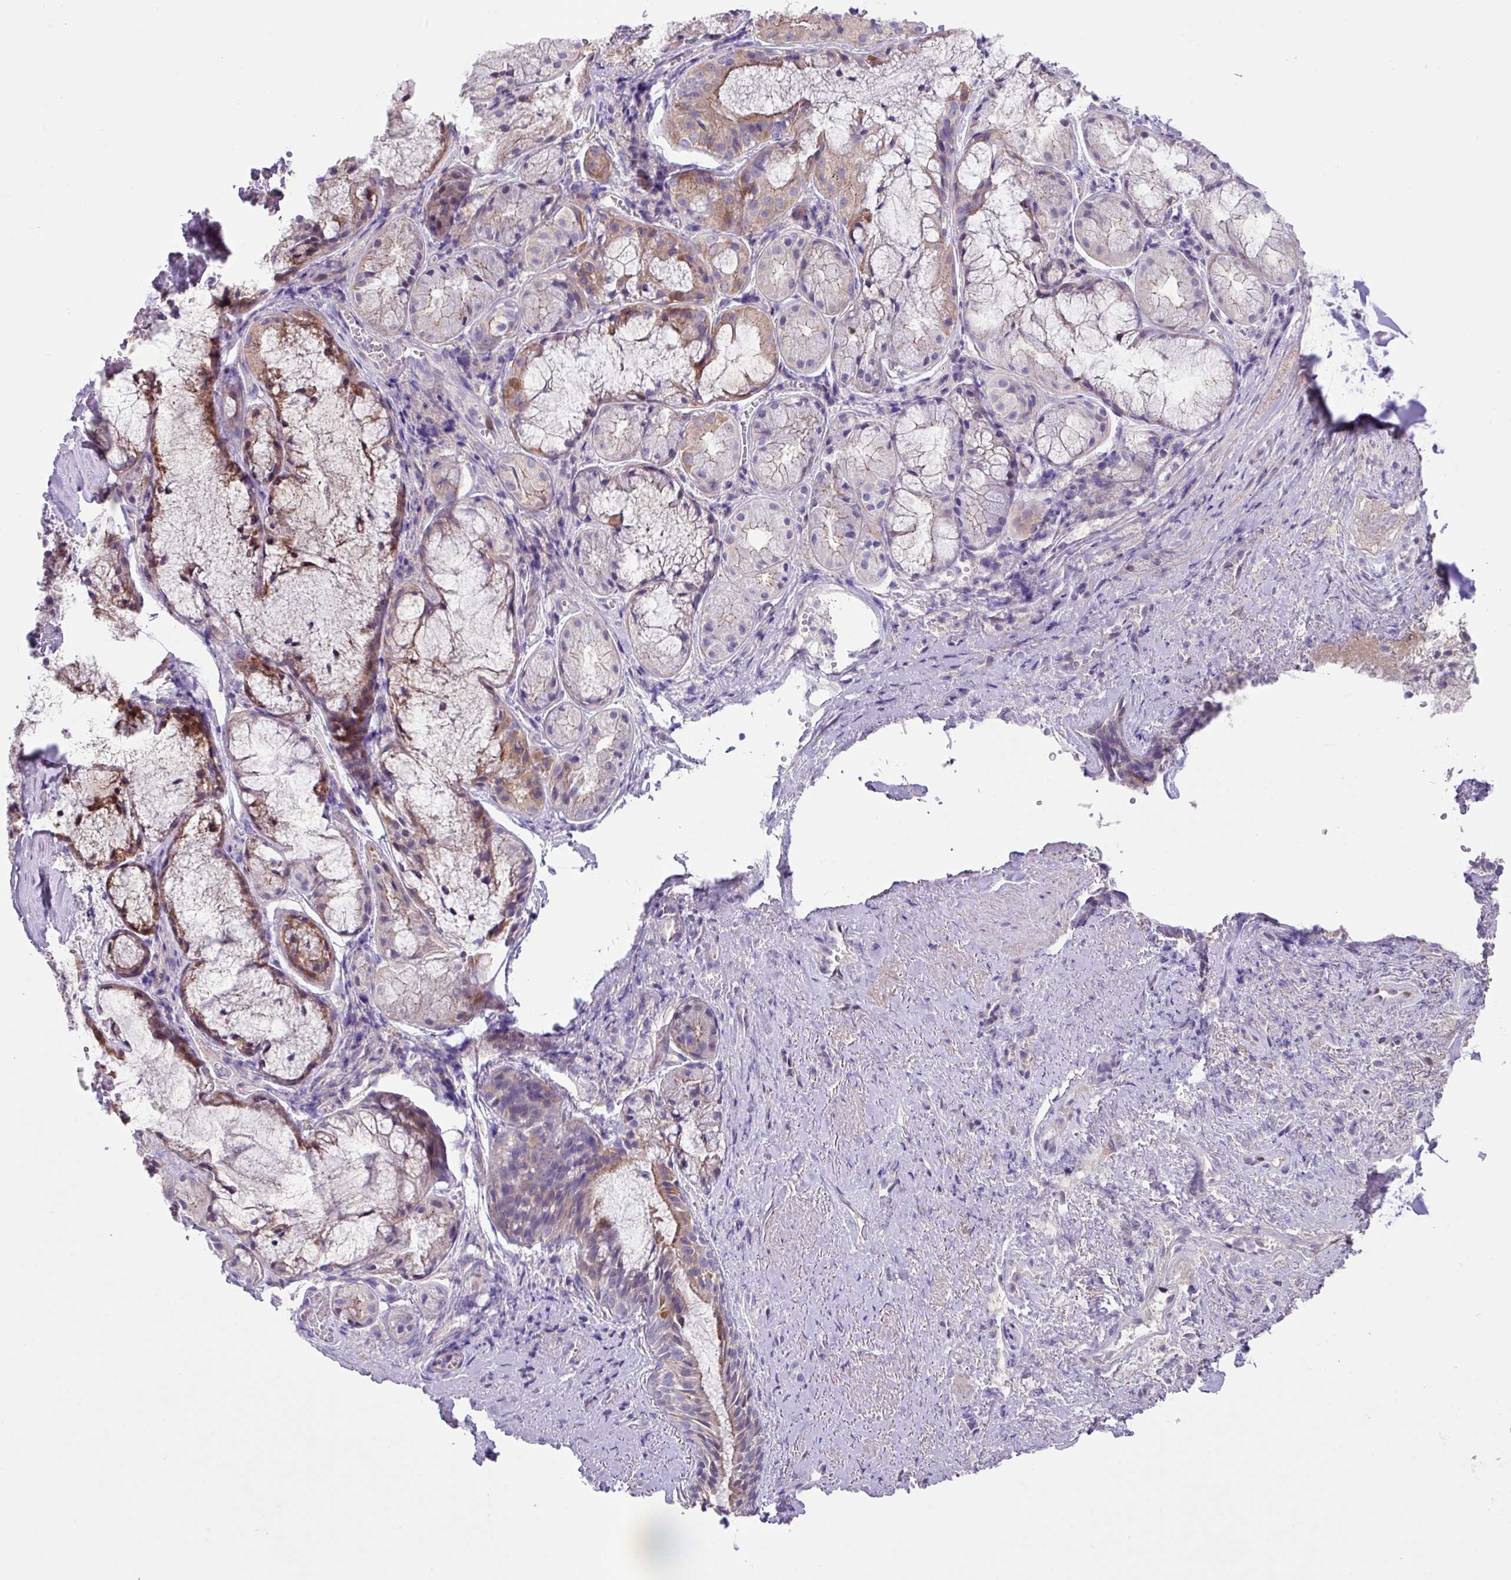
{"staining": {"intensity": "weak", "quantity": "<25%", "location": "cytoplasmic/membranous"}, "tissue": "nasopharynx", "cell_type": "Respiratory epithelial cells", "image_type": "normal", "snomed": [{"axis": "morphology", "description": "Normal tissue, NOS"}, {"axis": "topography", "description": "Cartilage tissue"}, {"axis": "topography", "description": "Nasopharynx"}, {"axis": "topography", "description": "Thyroid gland"}], "caption": "Immunohistochemistry (IHC) histopathology image of benign human nasopharynx stained for a protein (brown), which displays no expression in respiratory epithelial cells. (Brightfield microscopy of DAB immunohistochemistry (IHC) at high magnification).", "gene": "IQCJ", "patient": {"sex": "male", "age": 63}}